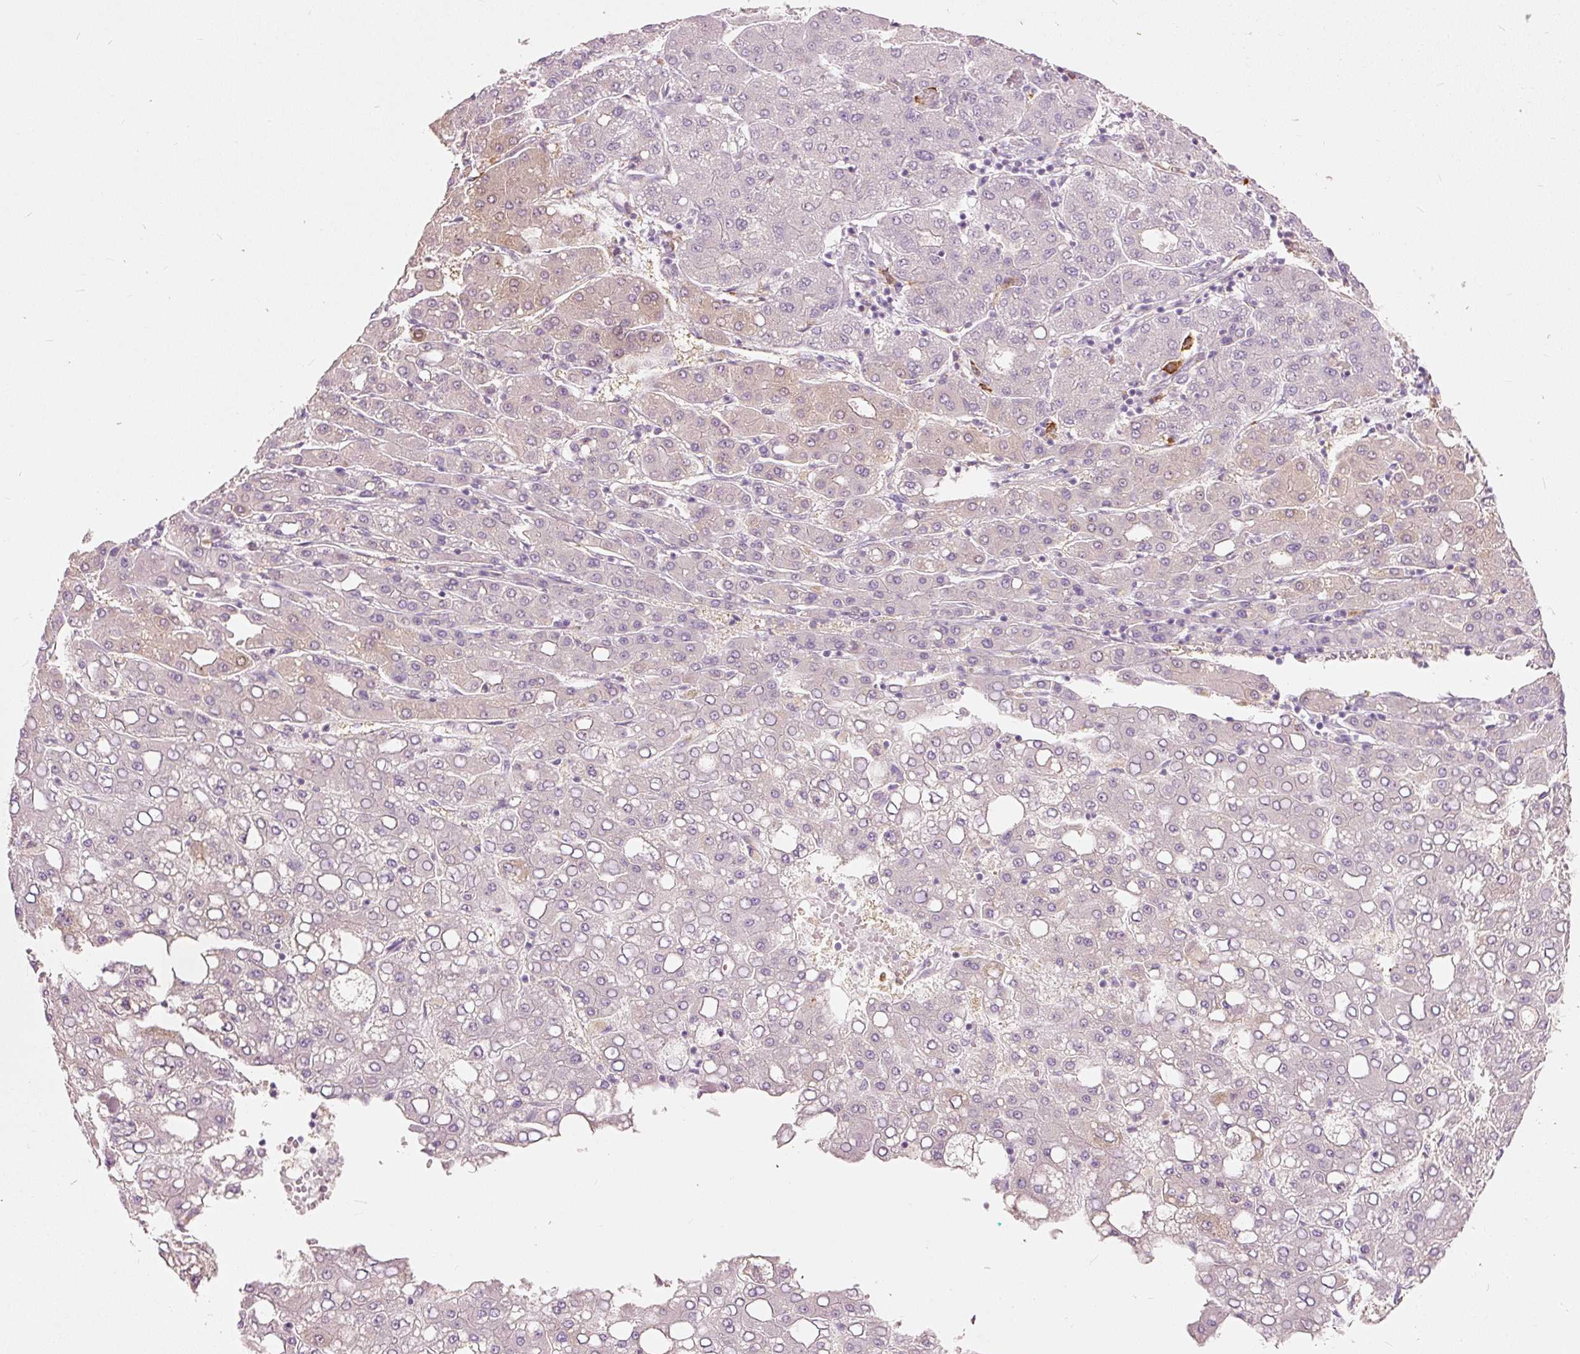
{"staining": {"intensity": "negative", "quantity": "none", "location": "none"}, "tissue": "liver cancer", "cell_type": "Tumor cells", "image_type": "cancer", "snomed": [{"axis": "morphology", "description": "Carcinoma, Hepatocellular, NOS"}, {"axis": "topography", "description": "Liver"}], "caption": "A high-resolution image shows IHC staining of hepatocellular carcinoma (liver), which shows no significant expression in tumor cells.", "gene": "MTHFD2", "patient": {"sex": "male", "age": 65}}